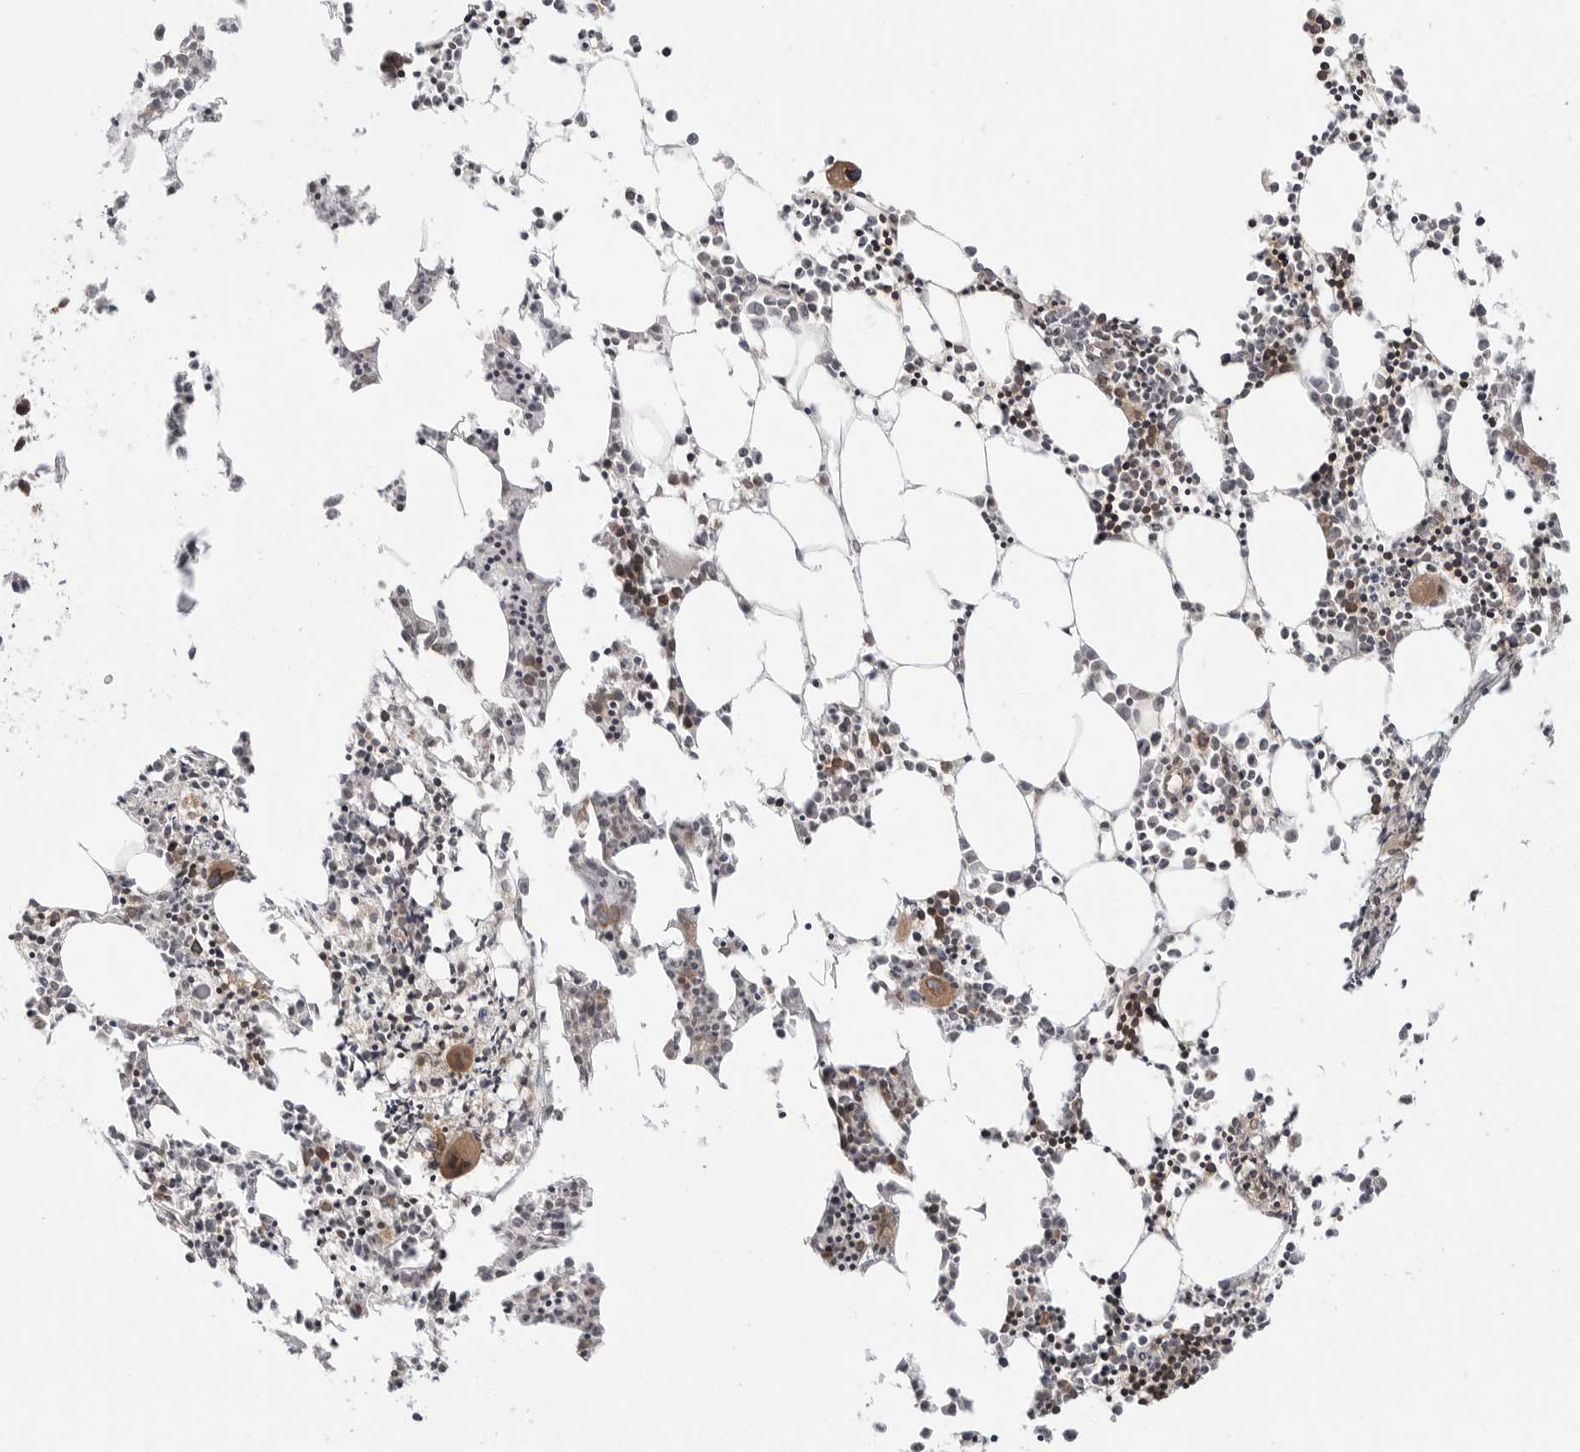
{"staining": {"intensity": "moderate", "quantity": "<25%", "location": "cytoplasmic/membranous"}, "tissue": "bone marrow", "cell_type": "Hematopoietic cells", "image_type": "normal", "snomed": [{"axis": "morphology", "description": "Normal tissue, NOS"}, {"axis": "morphology", "description": "Inflammation, NOS"}, {"axis": "topography", "description": "Bone marrow"}], "caption": "Immunohistochemical staining of unremarkable bone marrow demonstrates low levels of moderate cytoplasmic/membranous staining in approximately <25% of hematopoietic cells. The protein of interest is stained brown, and the nuclei are stained in blue (DAB (3,3'-diaminobenzidine) IHC with brightfield microscopy, high magnification).", "gene": "CERS2", "patient": {"sex": "female", "age": 62}}